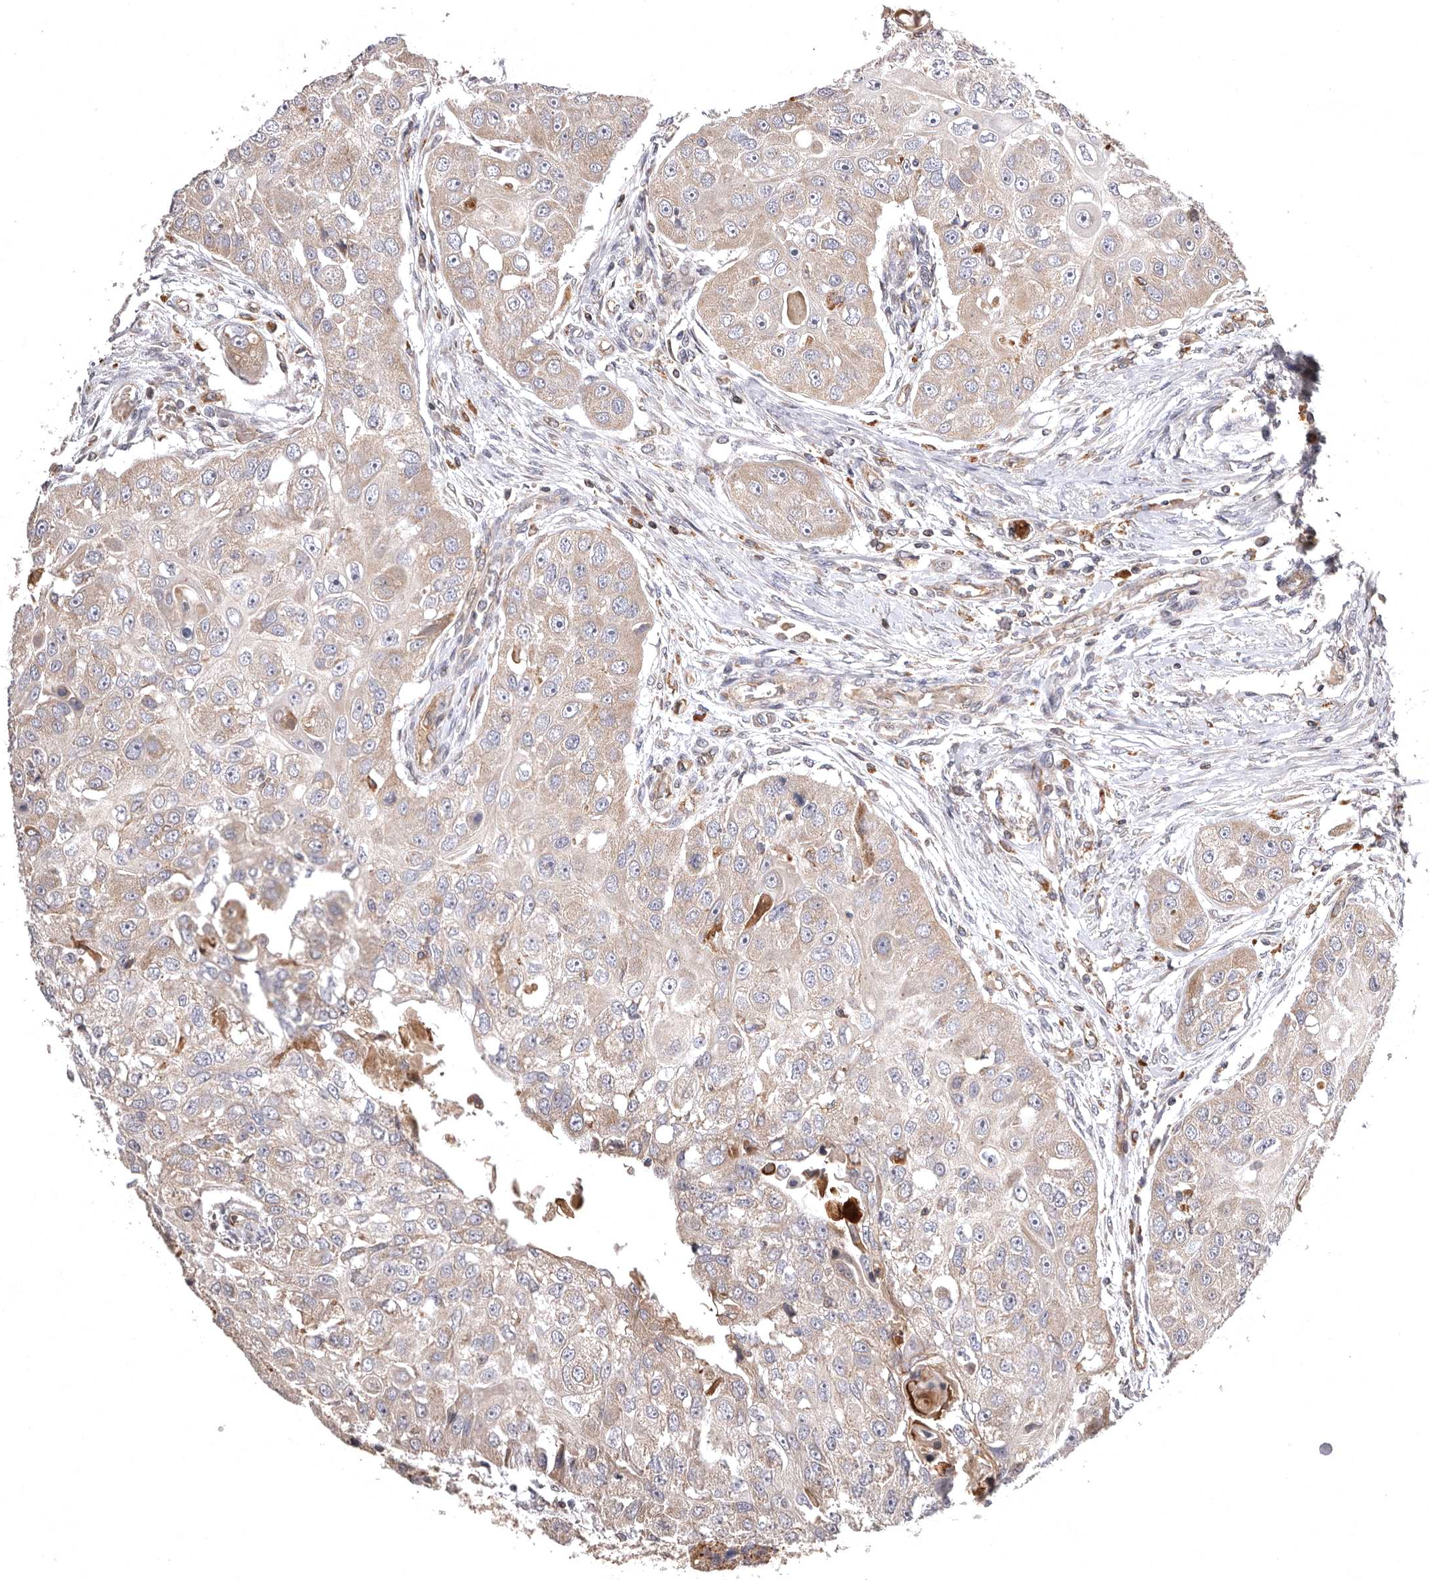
{"staining": {"intensity": "weak", "quantity": ">75%", "location": "cytoplasmic/membranous"}, "tissue": "head and neck cancer", "cell_type": "Tumor cells", "image_type": "cancer", "snomed": [{"axis": "morphology", "description": "Normal tissue, NOS"}, {"axis": "morphology", "description": "Squamous cell carcinoma, NOS"}, {"axis": "topography", "description": "Skeletal muscle"}, {"axis": "topography", "description": "Head-Neck"}], "caption": "High-magnification brightfield microscopy of head and neck cancer (squamous cell carcinoma) stained with DAB (brown) and counterstained with hematoxylin (blue). tumor cells exhibit weak cytoplasmic/membranous staining is identified in about>75% of cells. (DAB (3,3'-diaminobenzidine) IHC with brightfield microscopy, high magnification).", "gene": "ADCY2", "patient": {"sex": "male", "age": 51}}